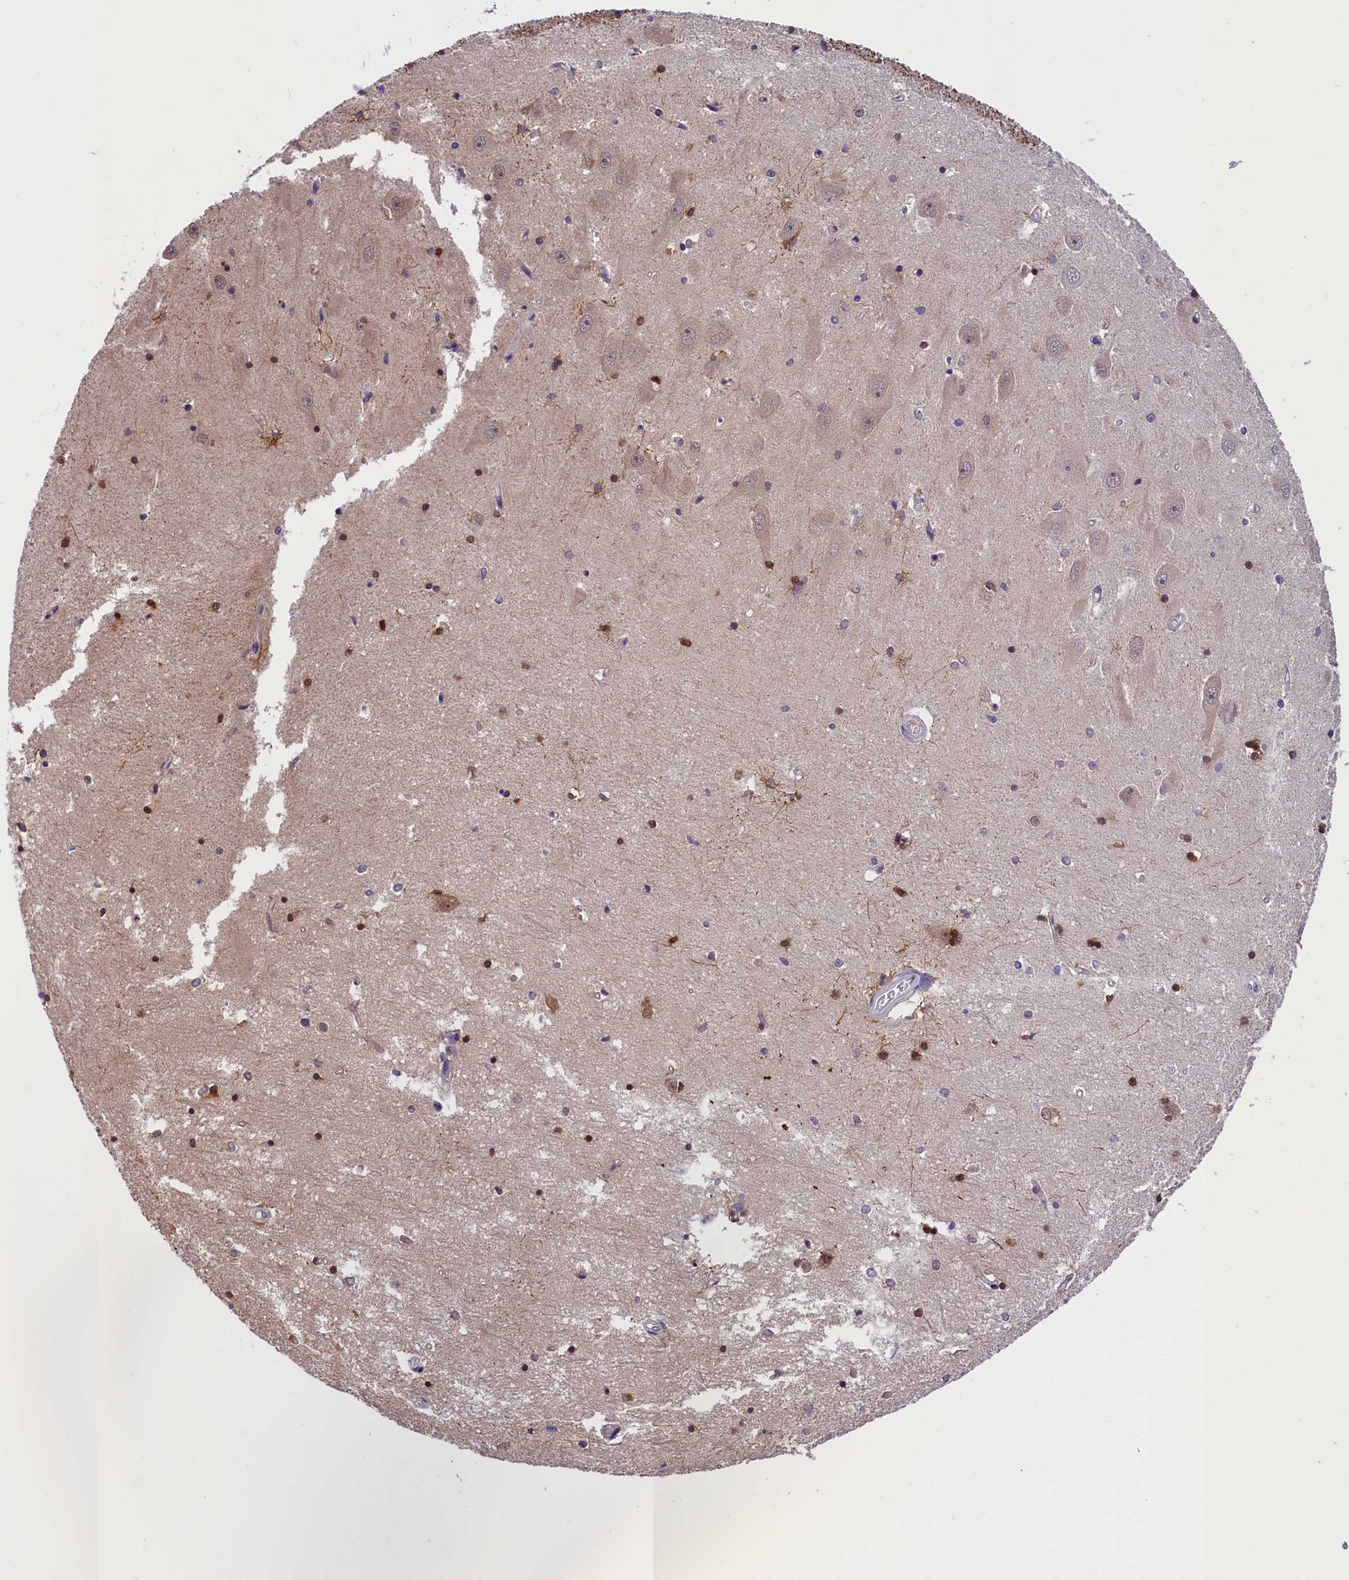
{"staining": {"intensity": "moderate", "quantity": "<25%", "location": "cytoplasmic/membranous"}, "tissue": "hippocampus", "cell_type": "Glial cells", "image_type": "normal", "snomed": [{"axis": "morphology", "description": "Normal tissue, NOS"}, {"axis": "topography", "description": "Hippocampus"}], "caption": "IHC of normal hippocampus exhibits low levels of moderate cytoplasmic/membranous expression in about <25% of glial cells.", "gene": "TBCB", "patient": {"sex": "male", "age": 45}}